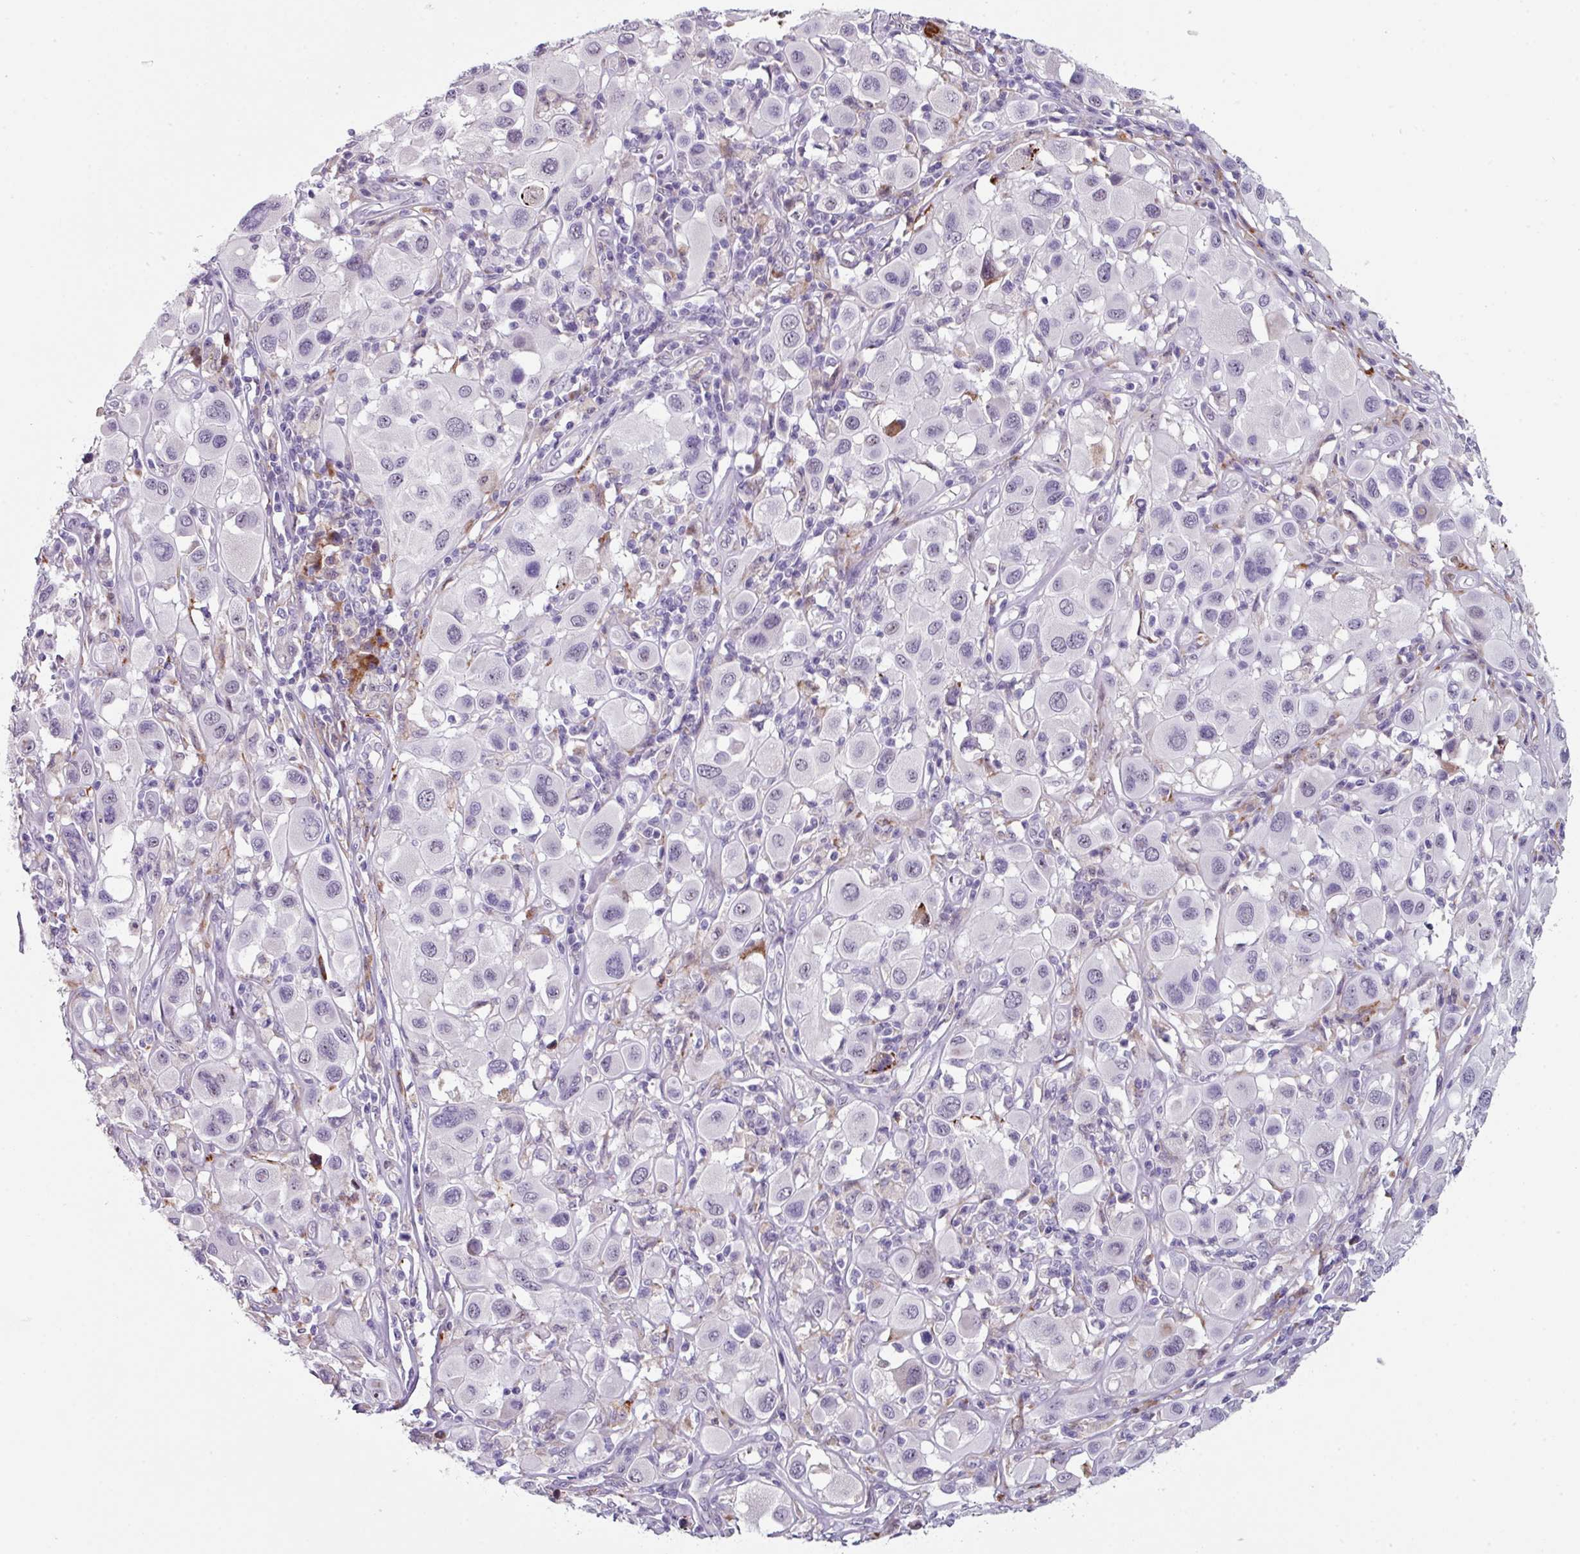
{"staining": {"intensity": "negative", "quantity": "none", "location": "none"}, "tissue": "melanoma", "cell_type": "Tumor cells", "image_type": "cancer", "snomed": [{"axis": "morphology", "description": "Malignant melanoma, Metastatic site"}, {"axis": "topography", "description": "Skin"}], "caption": "Immunohistochemical staining of human malignant melanoma (metastatic site) displays no significant expression in tumor cells. The staining is performed using DAB (3,3'-diaminobenzidine) brown chromogen with nuclei counter-stained in using hematoxylin.", "gene": "BMS1", "patient": {"sex": "male", "age": 41}}